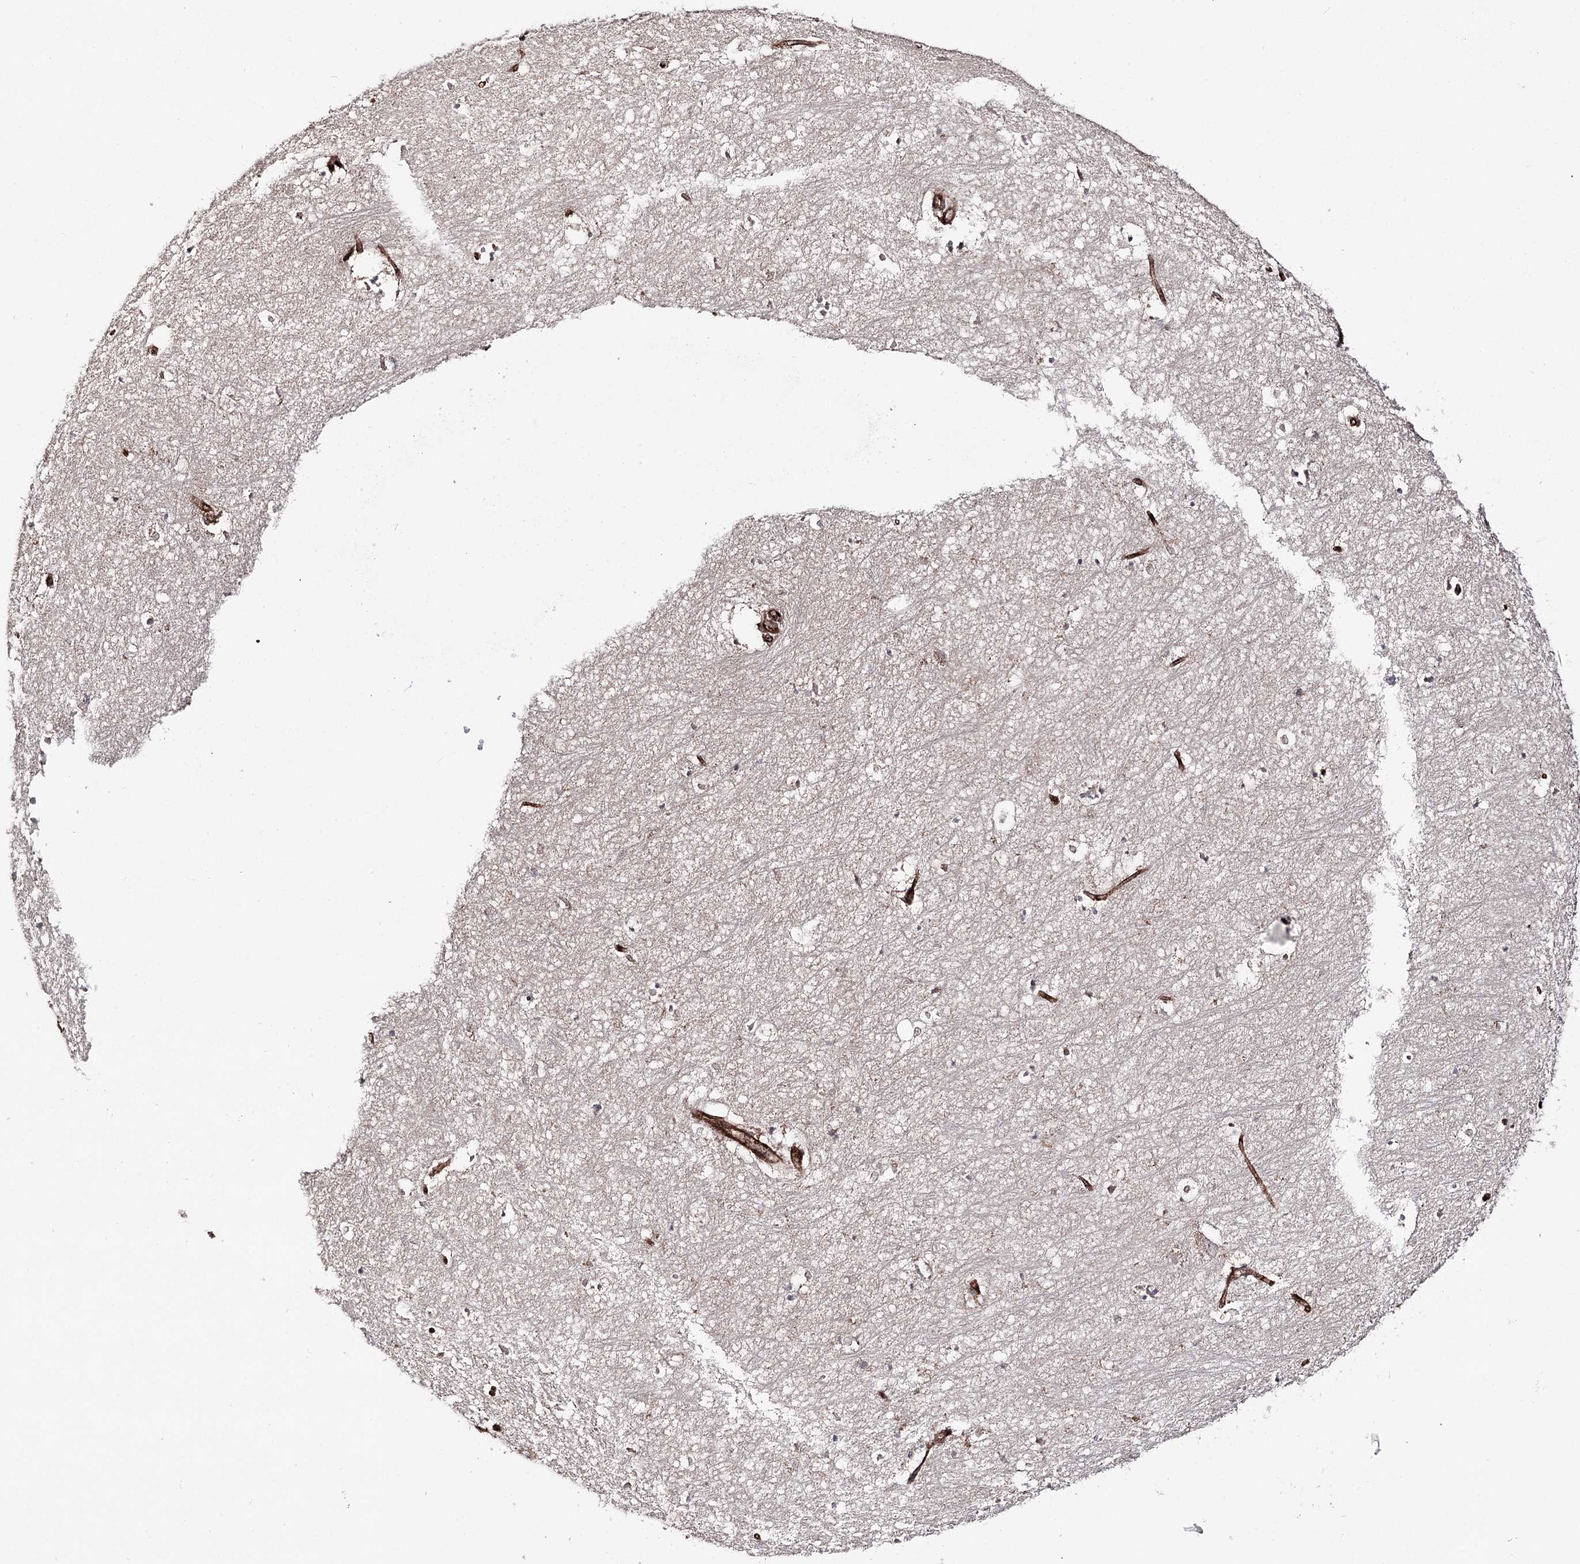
{"staining": {"intensity": "weak", "quantity": "<25%", "location": "cytoplasmic/membranous"}, "tissue": "hippocampus", "cell_type": "Glial cells", "image_type": "normal", "snomed": [{"axis": "morphology", "description": "Normal tissue, NOS"}, {"axis": "topography", "description": "Hippocampus"}], "caption": "Human hippocampus stained for a protein using immunohistochemistry shows no expression in glial cells.", "gene": "MIB1", "patient": {"sex": "female", "age": 64}}